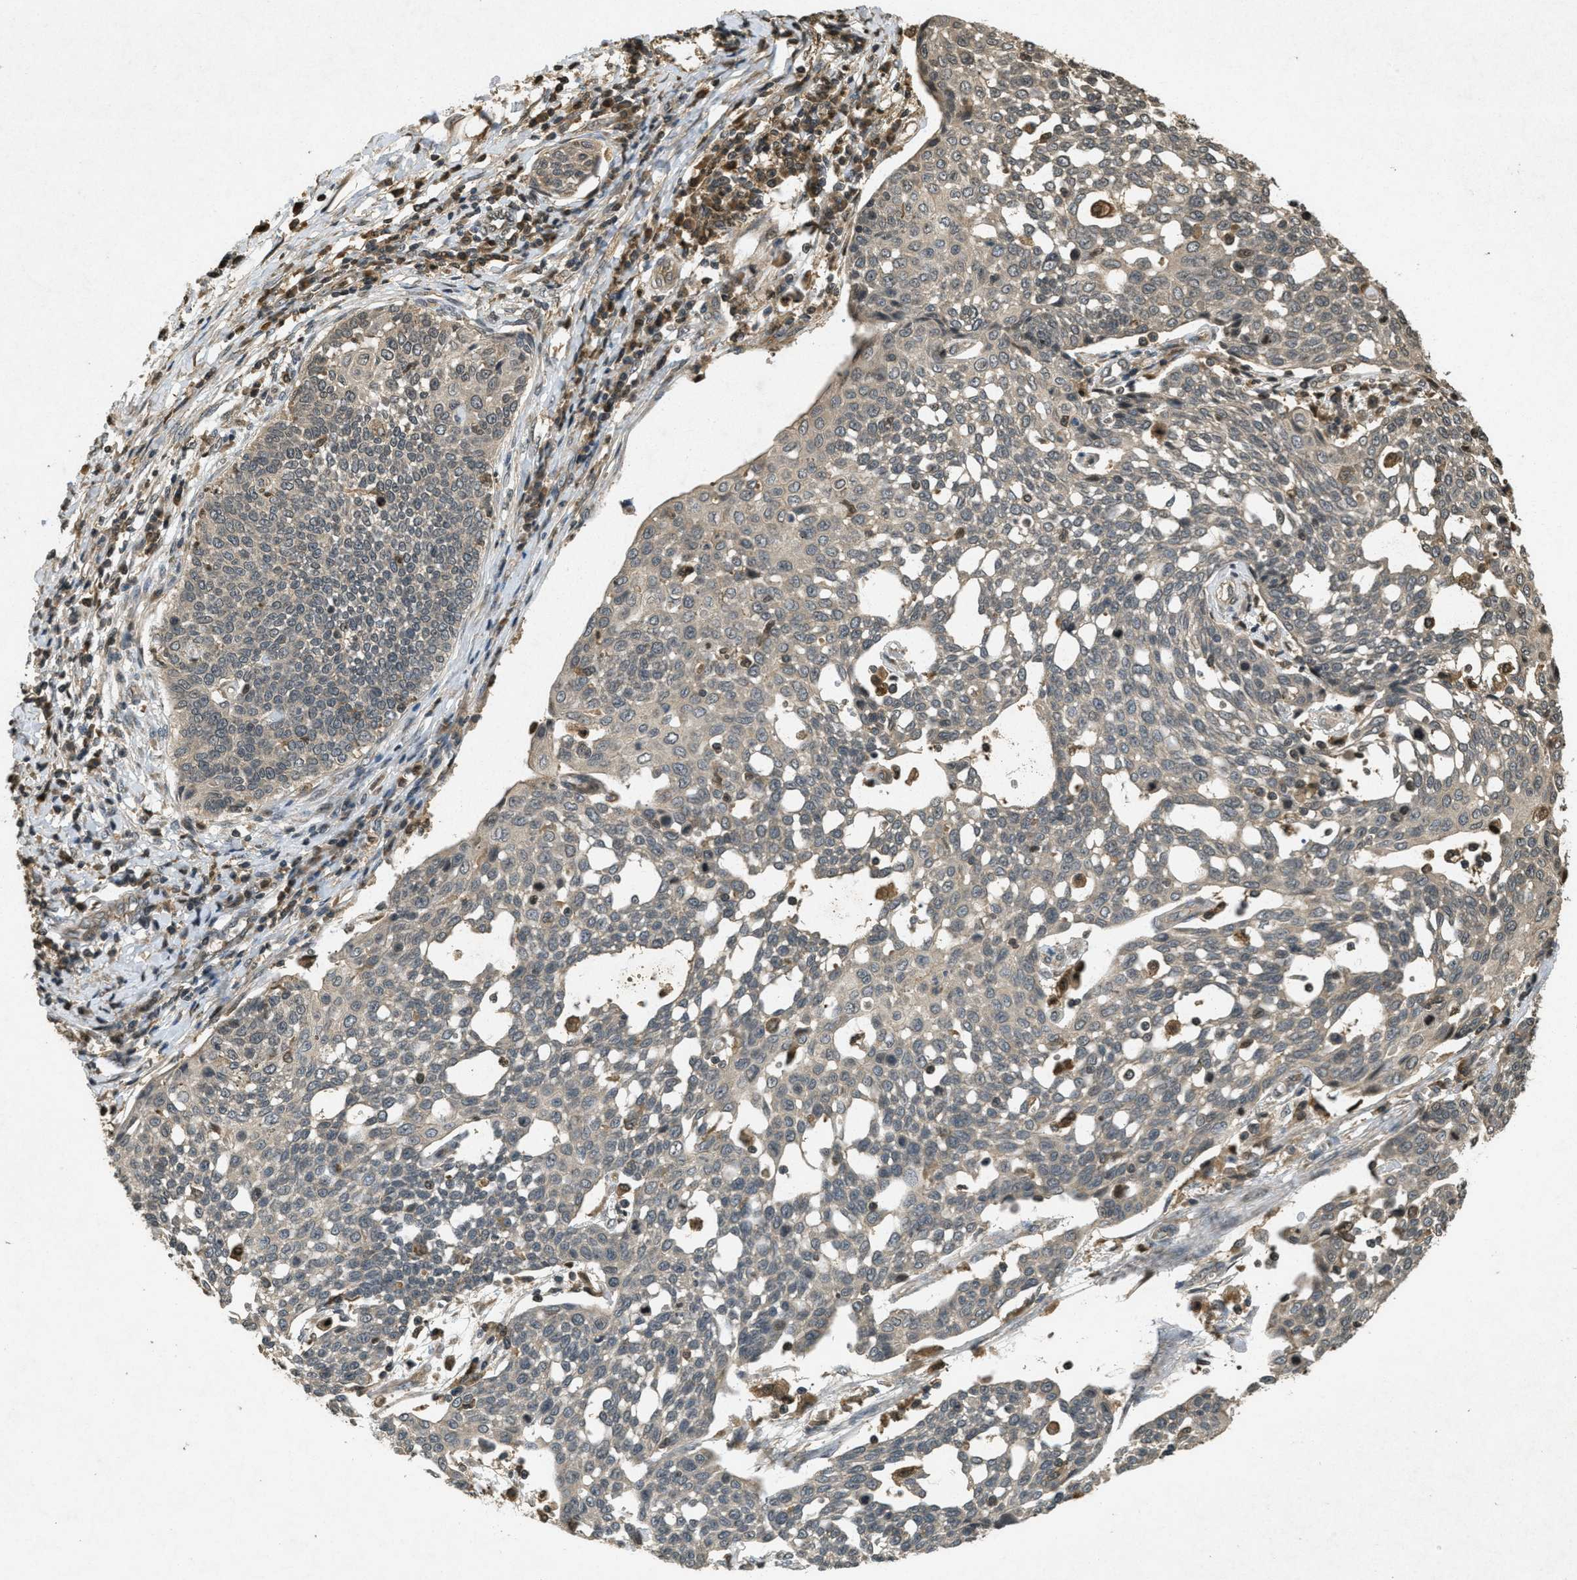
{"staining": {"intensity": "negative", "quantity": "none", "location": "none"}, "tissue": "cervical cancer", "cell_type": "Tumor cells", "image_type": "cancer", "snomed": [{"axis": "morphology", "description": "Squamous cell carcinoma, NOS"}, {"axis": "topography", "description": "Cervix"}], "caption": "High power microscopy image of an IHC micrograph of cervical cancer, revealing no significant positivity in tumor cells.", "gene": "ATG7", "patient": {"sex": "female", "age": 34}}